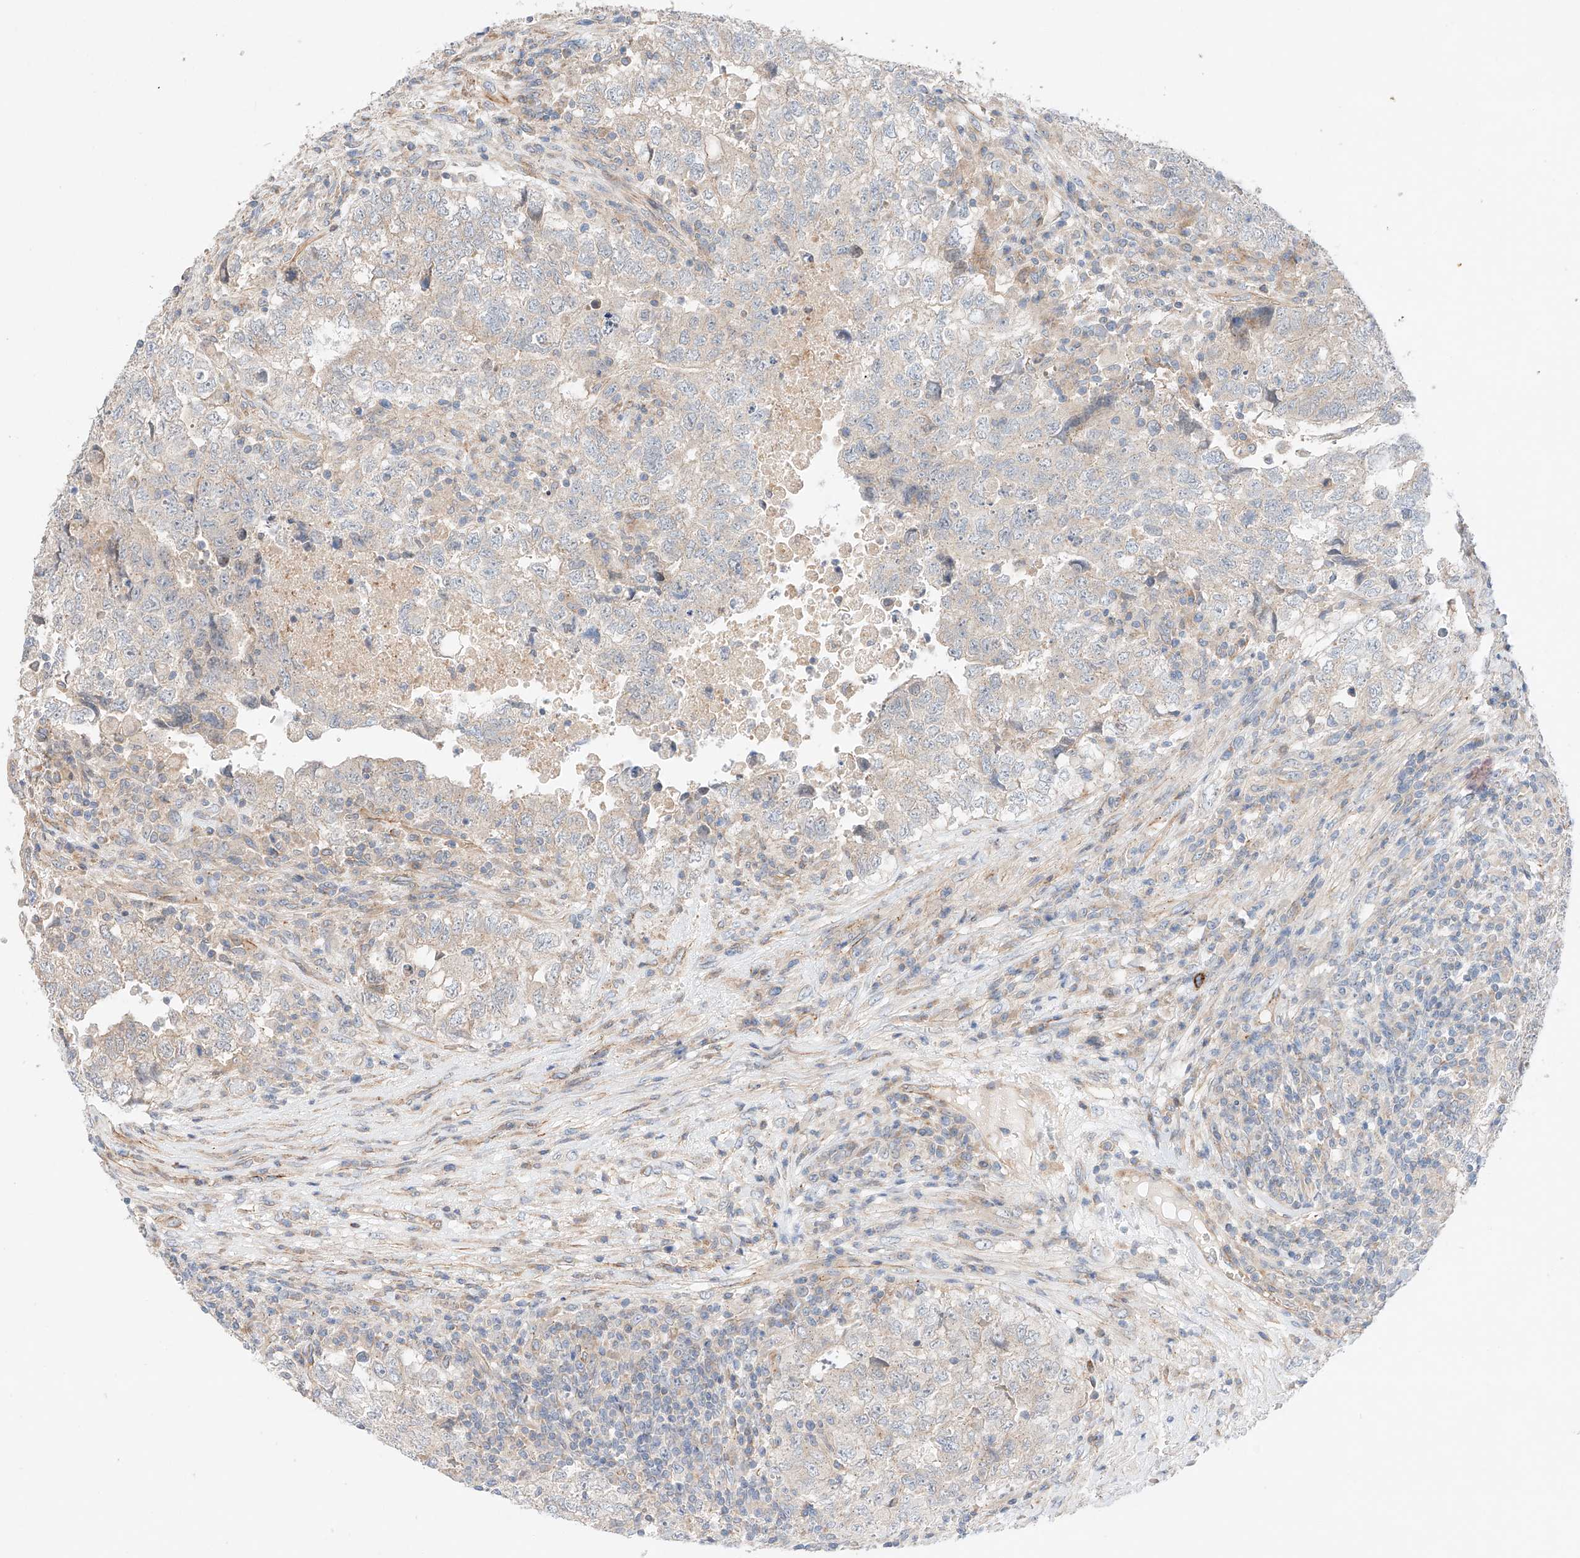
{"staining": {"intensity": "negative", "quantity": "none", "location": "none"}, "tissue": "testis cancer", "cell_type": "Tumor cells", "image_type": "cancer", "snomed": [{"axis": "morphology", "description": "Carcinoma, Embryonal, NOS"}, {"axis": "topography", "description": "Testis"}], "caption": "Tumor cells show no significant expression in embryonal carcinoma (testis). (DAB (3,3'-diaminobenzidine) immunohistochemistry with hematoxylin counter stain).", "gene": "MINDY4", "patient": {"sex": "male", "age": 37}}